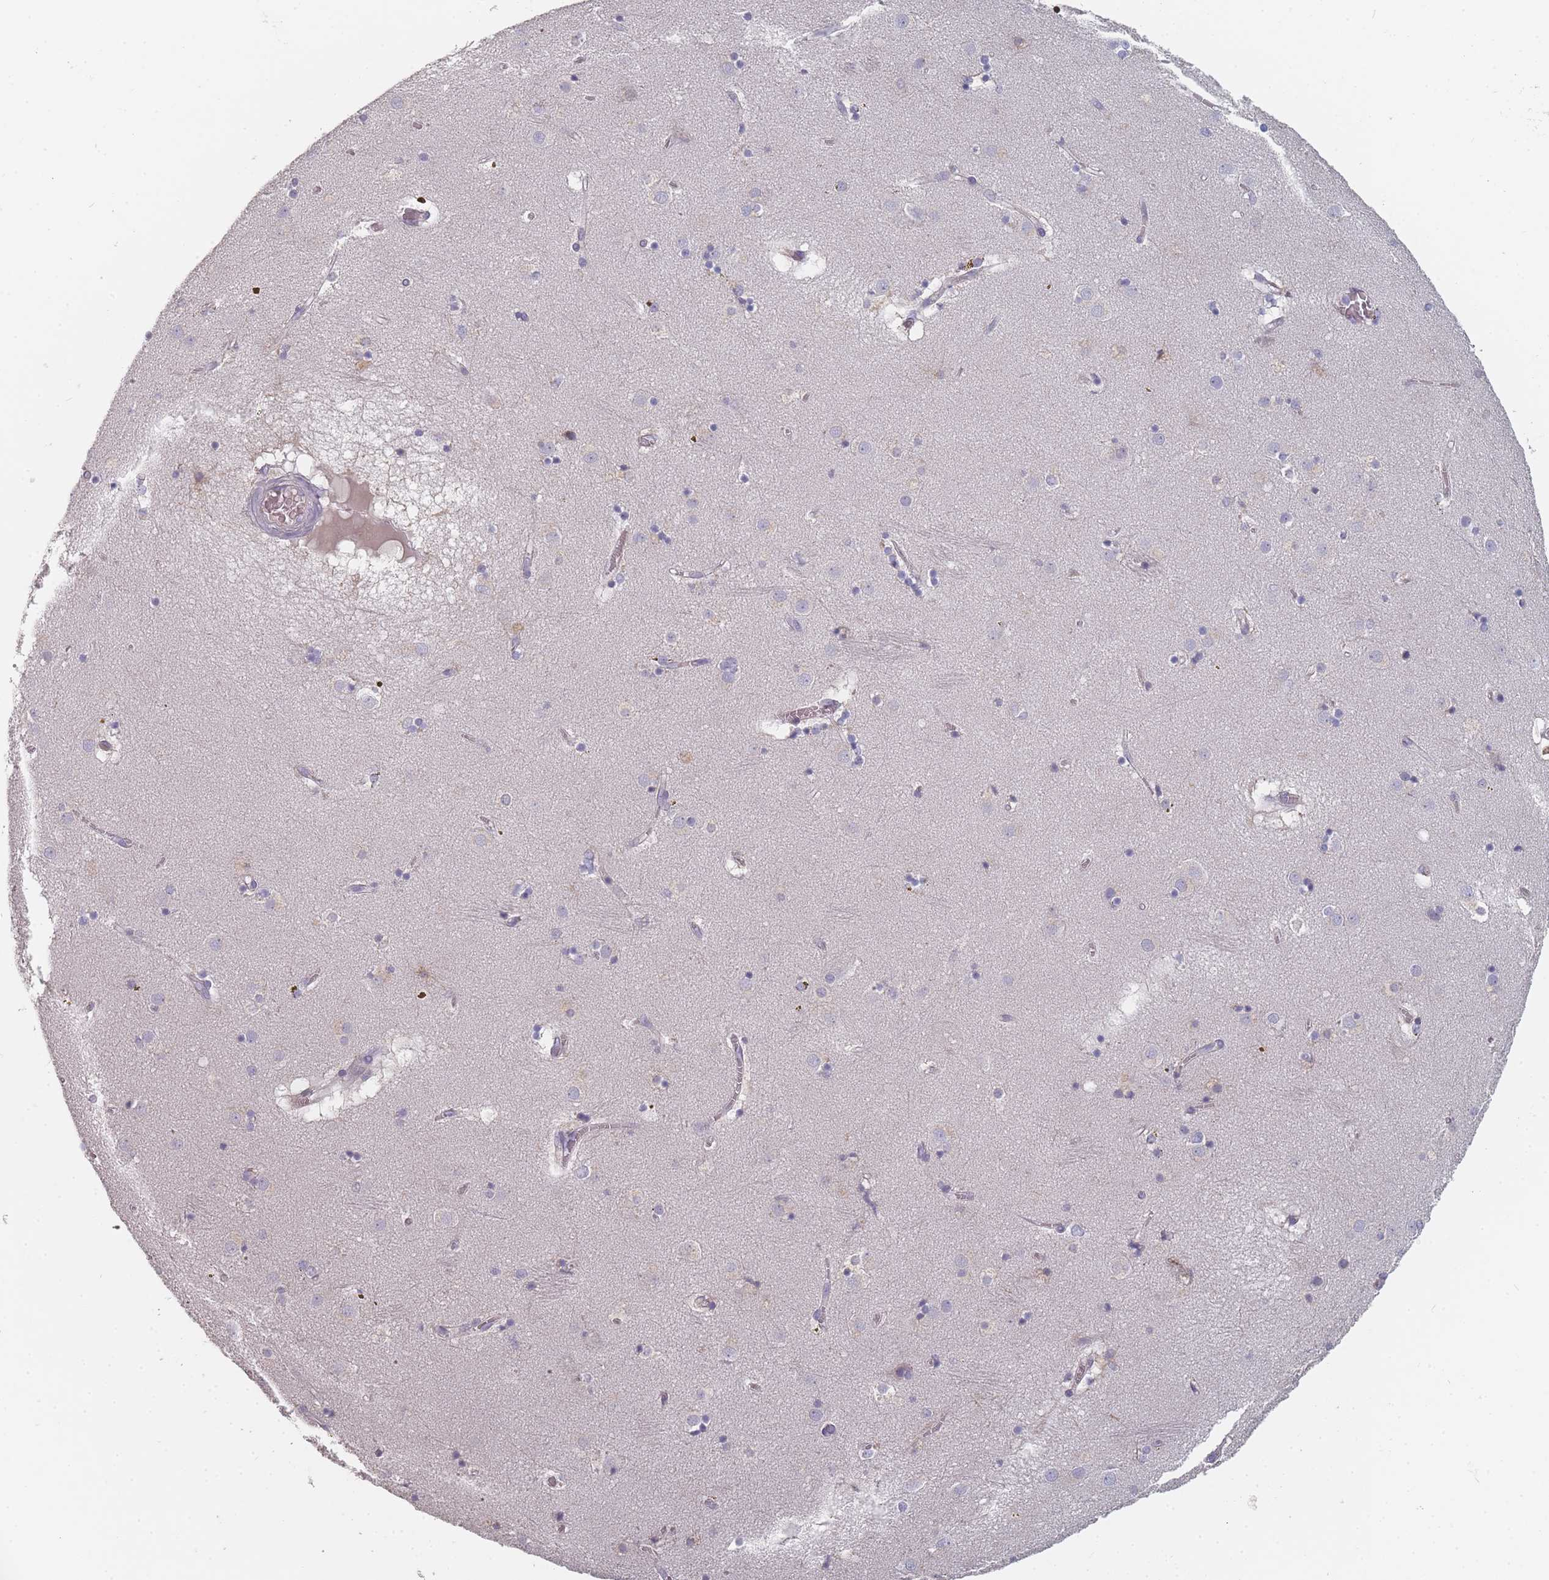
{"staining": {"intensity": "negative", "quantity": "none", "location": "none"}, "tissue": "caudate", "cell_type": "Glial cells", "image_type": "normal", "snomed": [{"axis": "morphology", "description": "Normal tissue, NOS"}, {"axis": "topography", "description": "Lateral ventricle wall"}], "caption": "A high-resolution micrograph shows immunohistochemistry (IHC) staining of normal caudate, which reveals no significant staining in glial cells. (DAB IHC, high magnification).", "gene": "SLC35E4", "patient": {"sex": "male", "age": 70}}